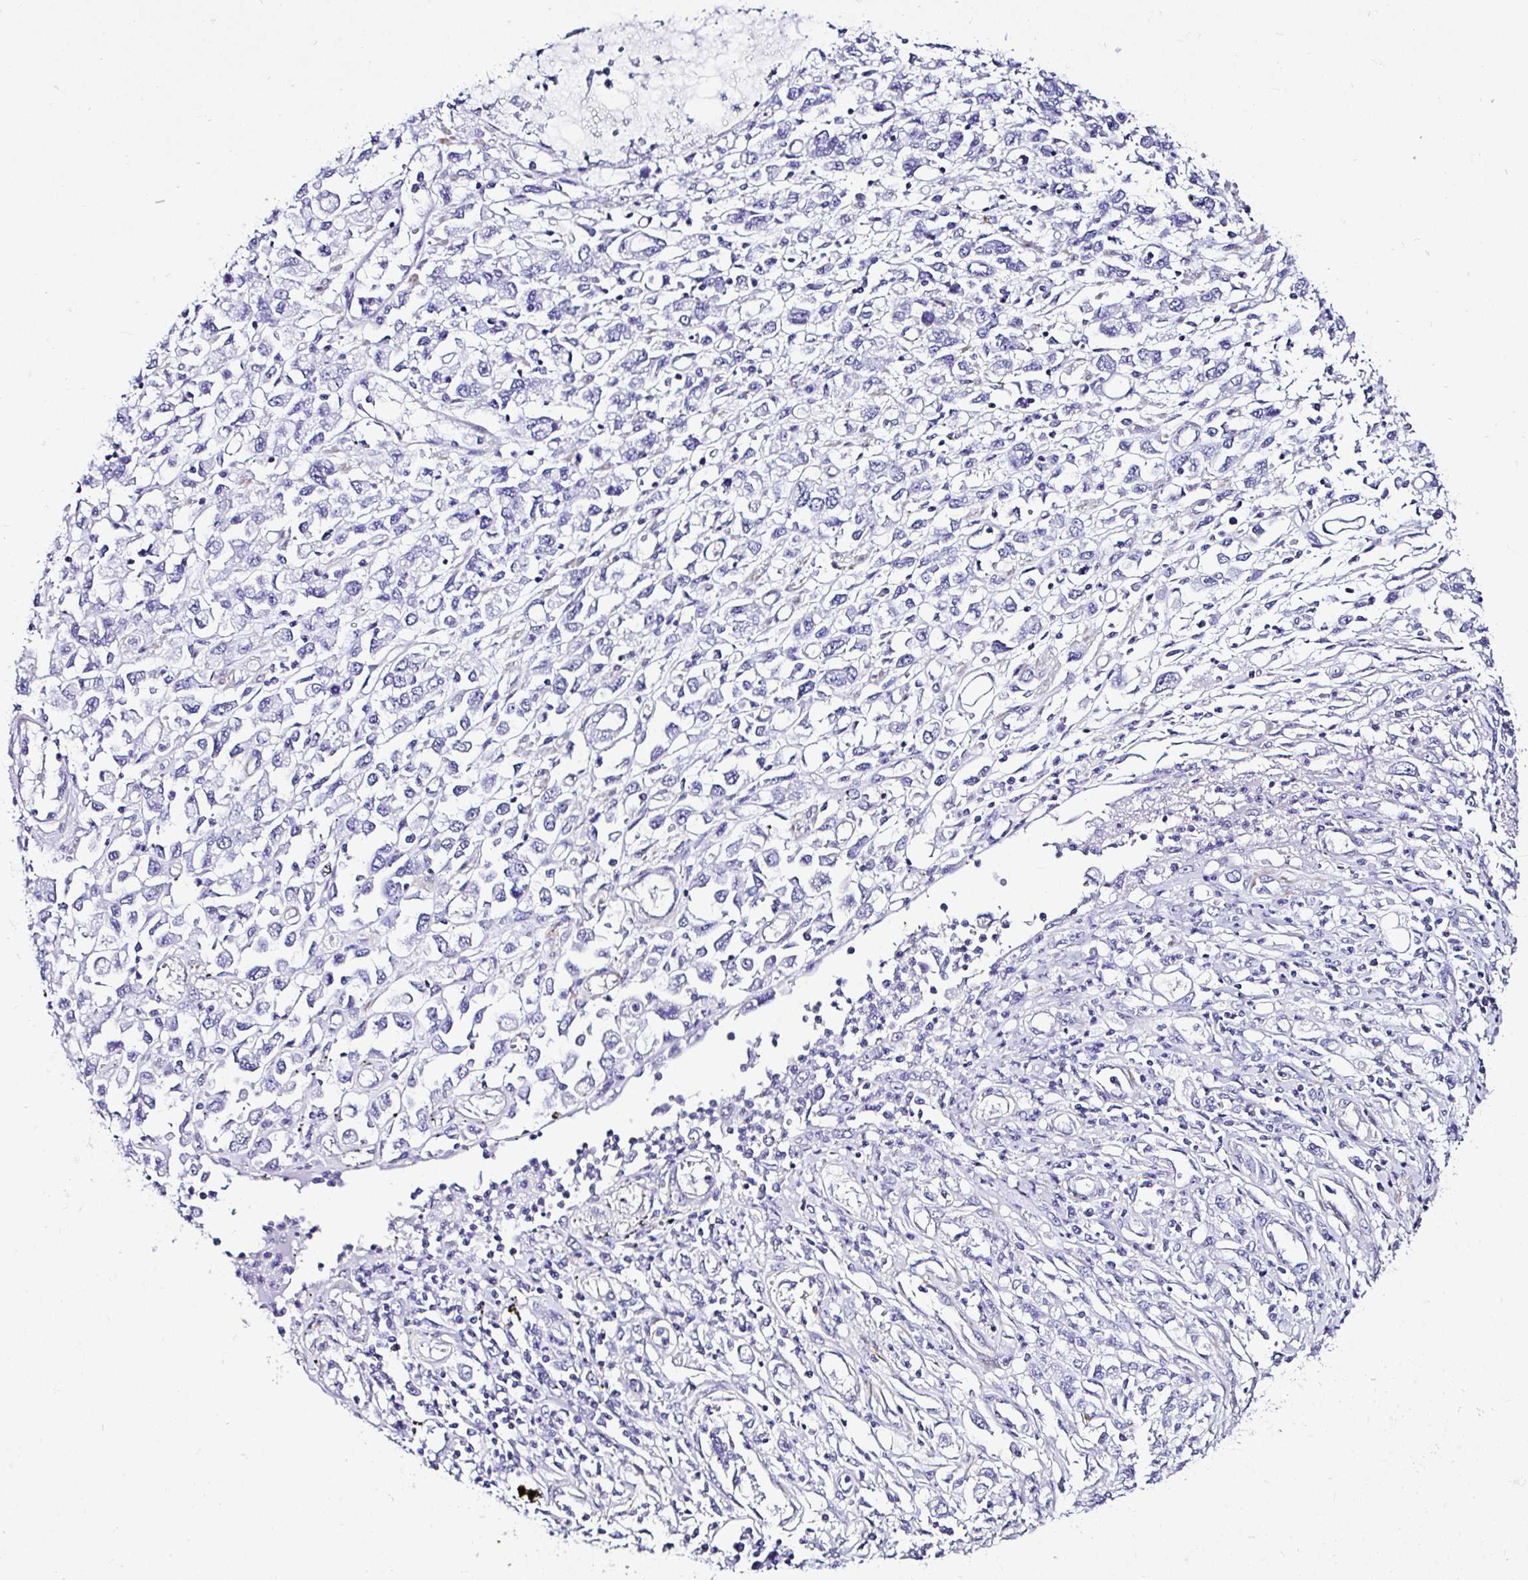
{"staining": {"intensity": "negative", "quantity": "none", "location": "none"}, "tissue": "stomach cancer", "cell_type": "Tumor cells", "image_type": "cancer", "snomed": [{"axis": "morphology", "description": "Adenocarcinoma, NOS"}, {"axis": "topography", "description": "Stomach"}], "caption": "High power microscopy micrograph of an immunohistochemistry (IHC) micrograph of stomach cancer, revealing no significant positivity in tumor cells.", "gene": "DEPDC5", "patient": {"sex": "female", "age": 76}}